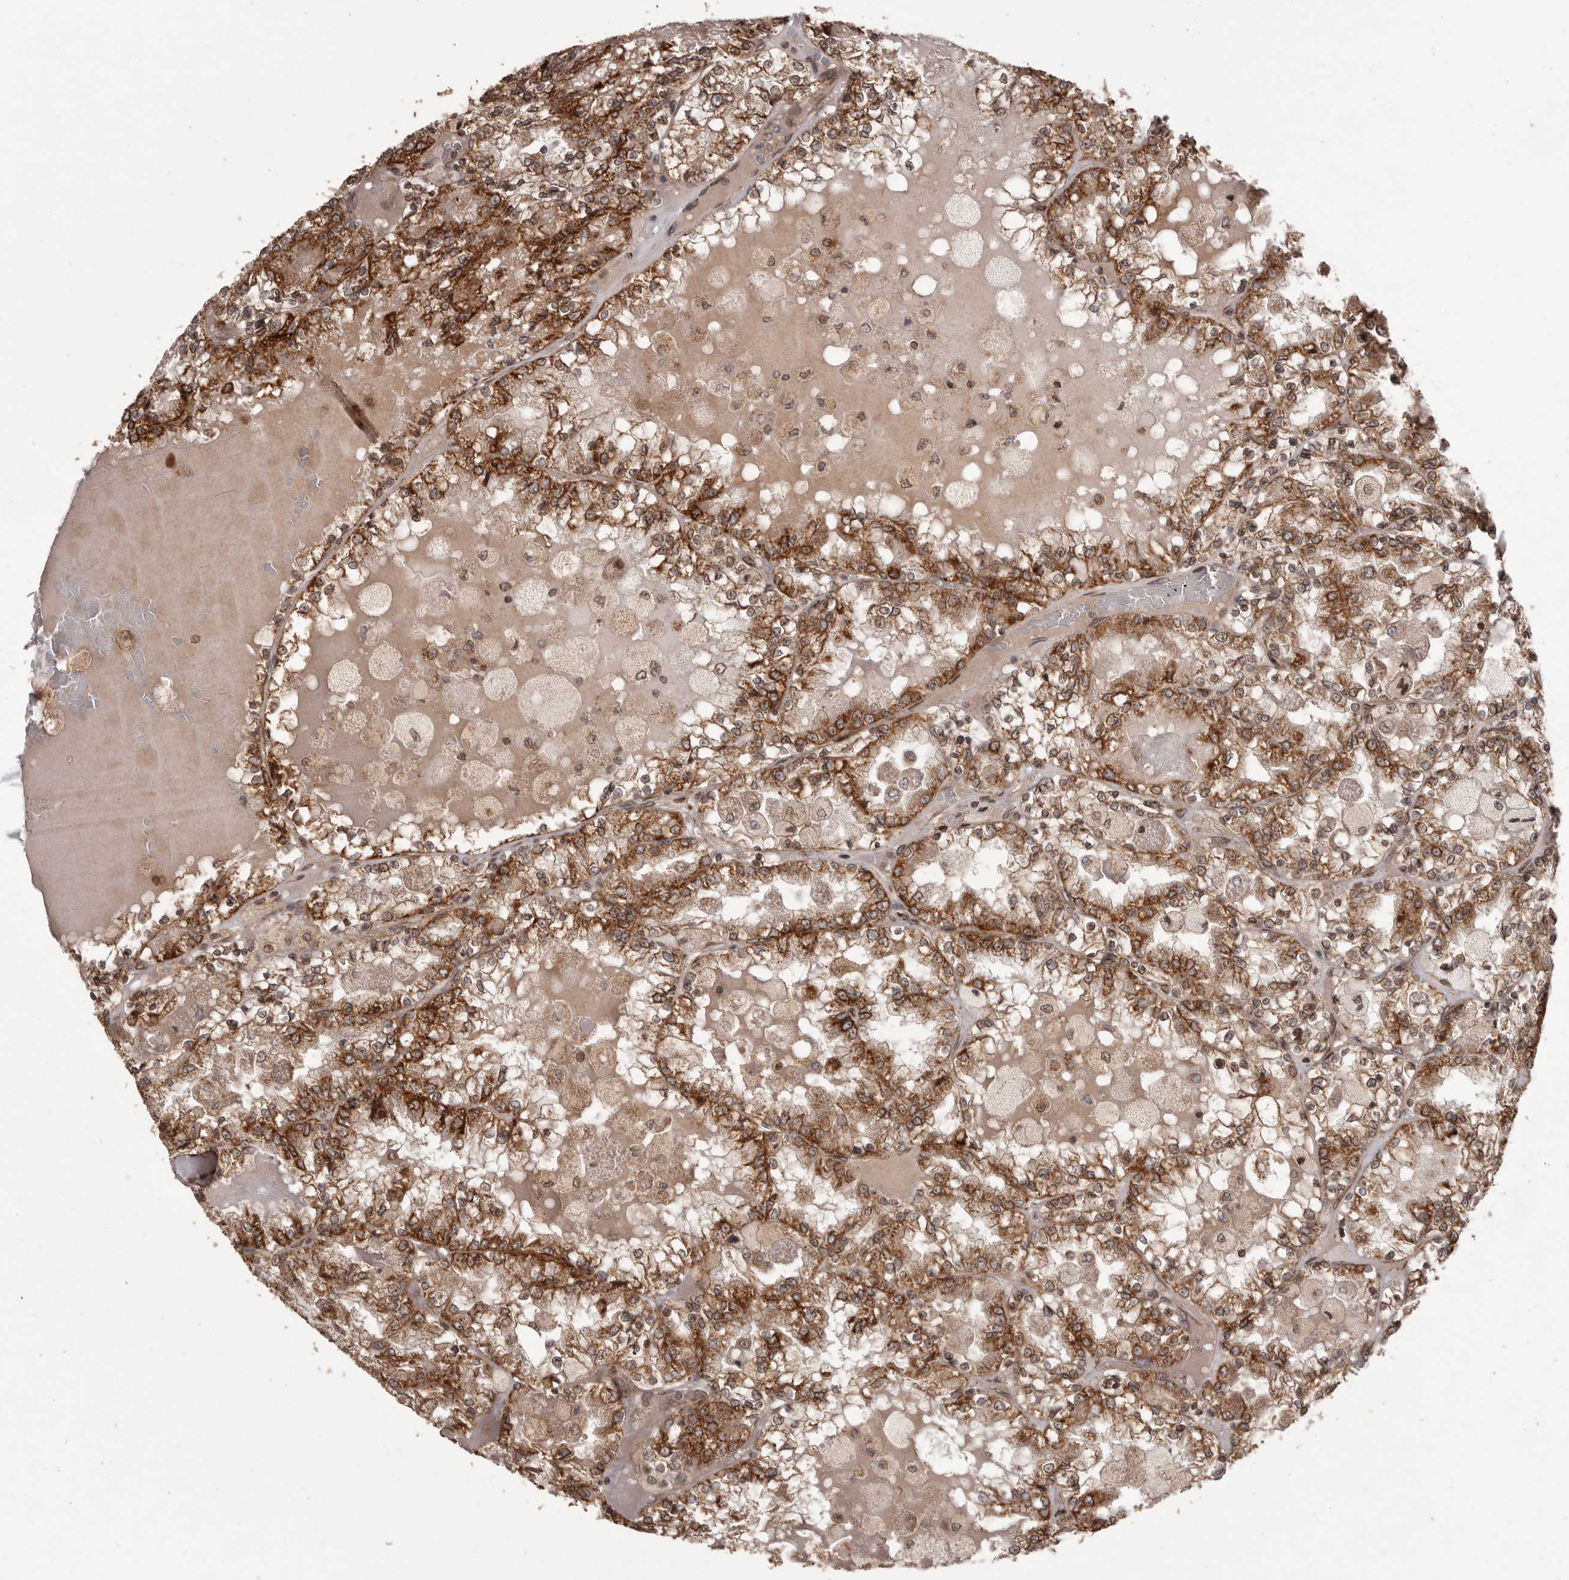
{"staining": {"intensity": "strong", "quantity": ">75%", "location": "cytoplasmic/membranous"}, "tissue": "renal cancer", "cell_type": "Tumor cells", "image_type": "cancer", "snomed": [{"axis": "morphology", "description": "Adenocarcinoma, NOS"}, {"axis": "topography", "description": "Kidney"}], "caption": "Strong cytoplasmic/membranous staining is seen in about >75% of tumor cells in renal adenocarcinoma.", "gene": "CHRM2", "patient": {"sex": "female", "age": 56}}